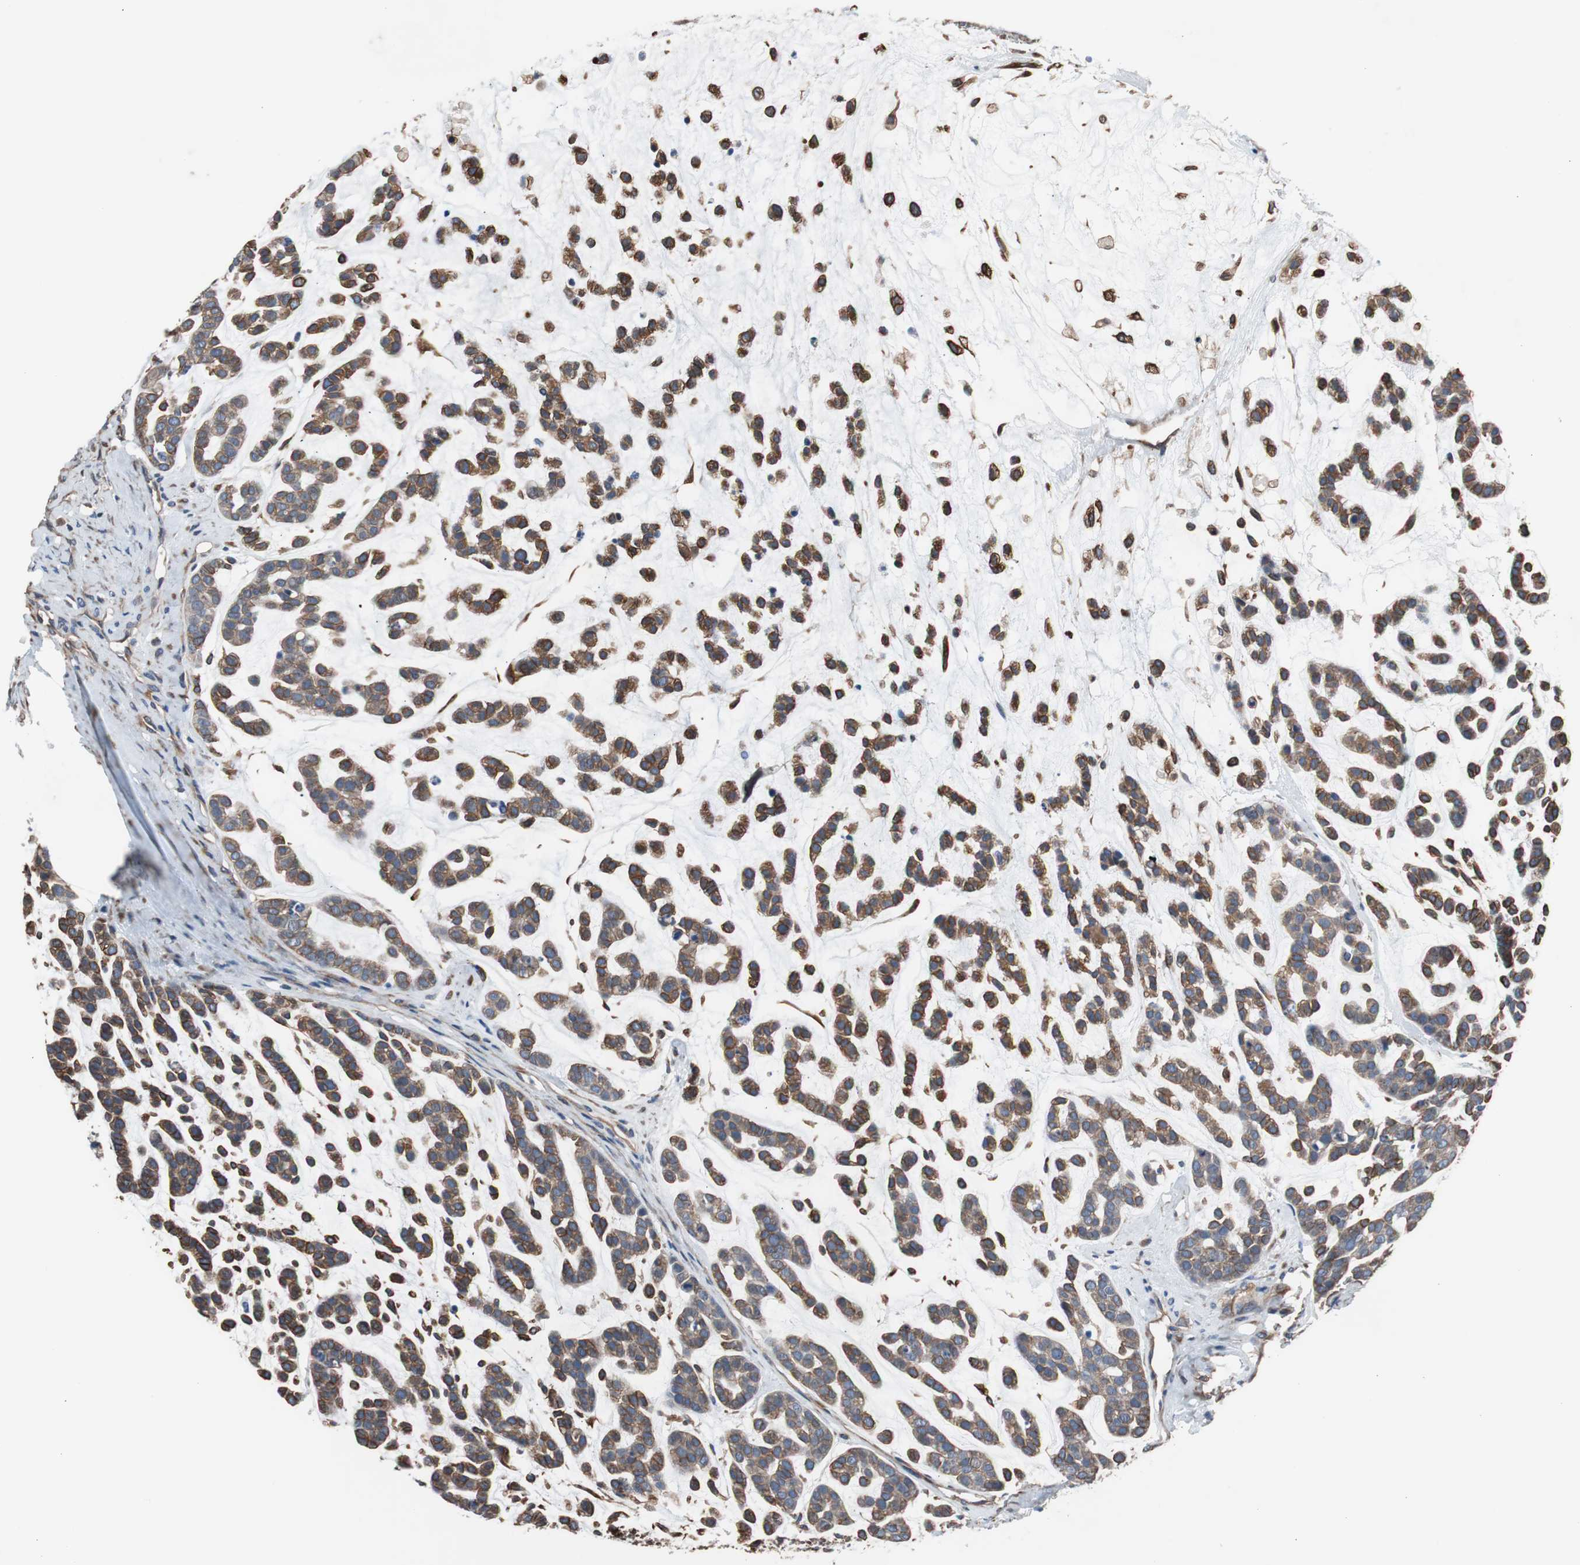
{"staining": {"intensity": "moderate", "quantity": ">75%", "location": "cytoplasmic/membranous"}, "tissue": "head and neck cancer", "cell_type": "Tumor cells", "image_type": "cancer", "snomed": [{"axis": "morphology", "description": "Adenocarcinoma, NOS"}, {"axis": "morphology", "description": "Adenoma, NOS"}, {"axis": "topography", "description": "Head-Neck"}], "caption": "About >75% of tumor cells in adenoma (head and neck) show moderate cytoplasmic/membranous protein expression as visualized by brown immunohistochemical staining.", "gene": "KIF3B", "patient": {"sex": "female", "age": 55}}